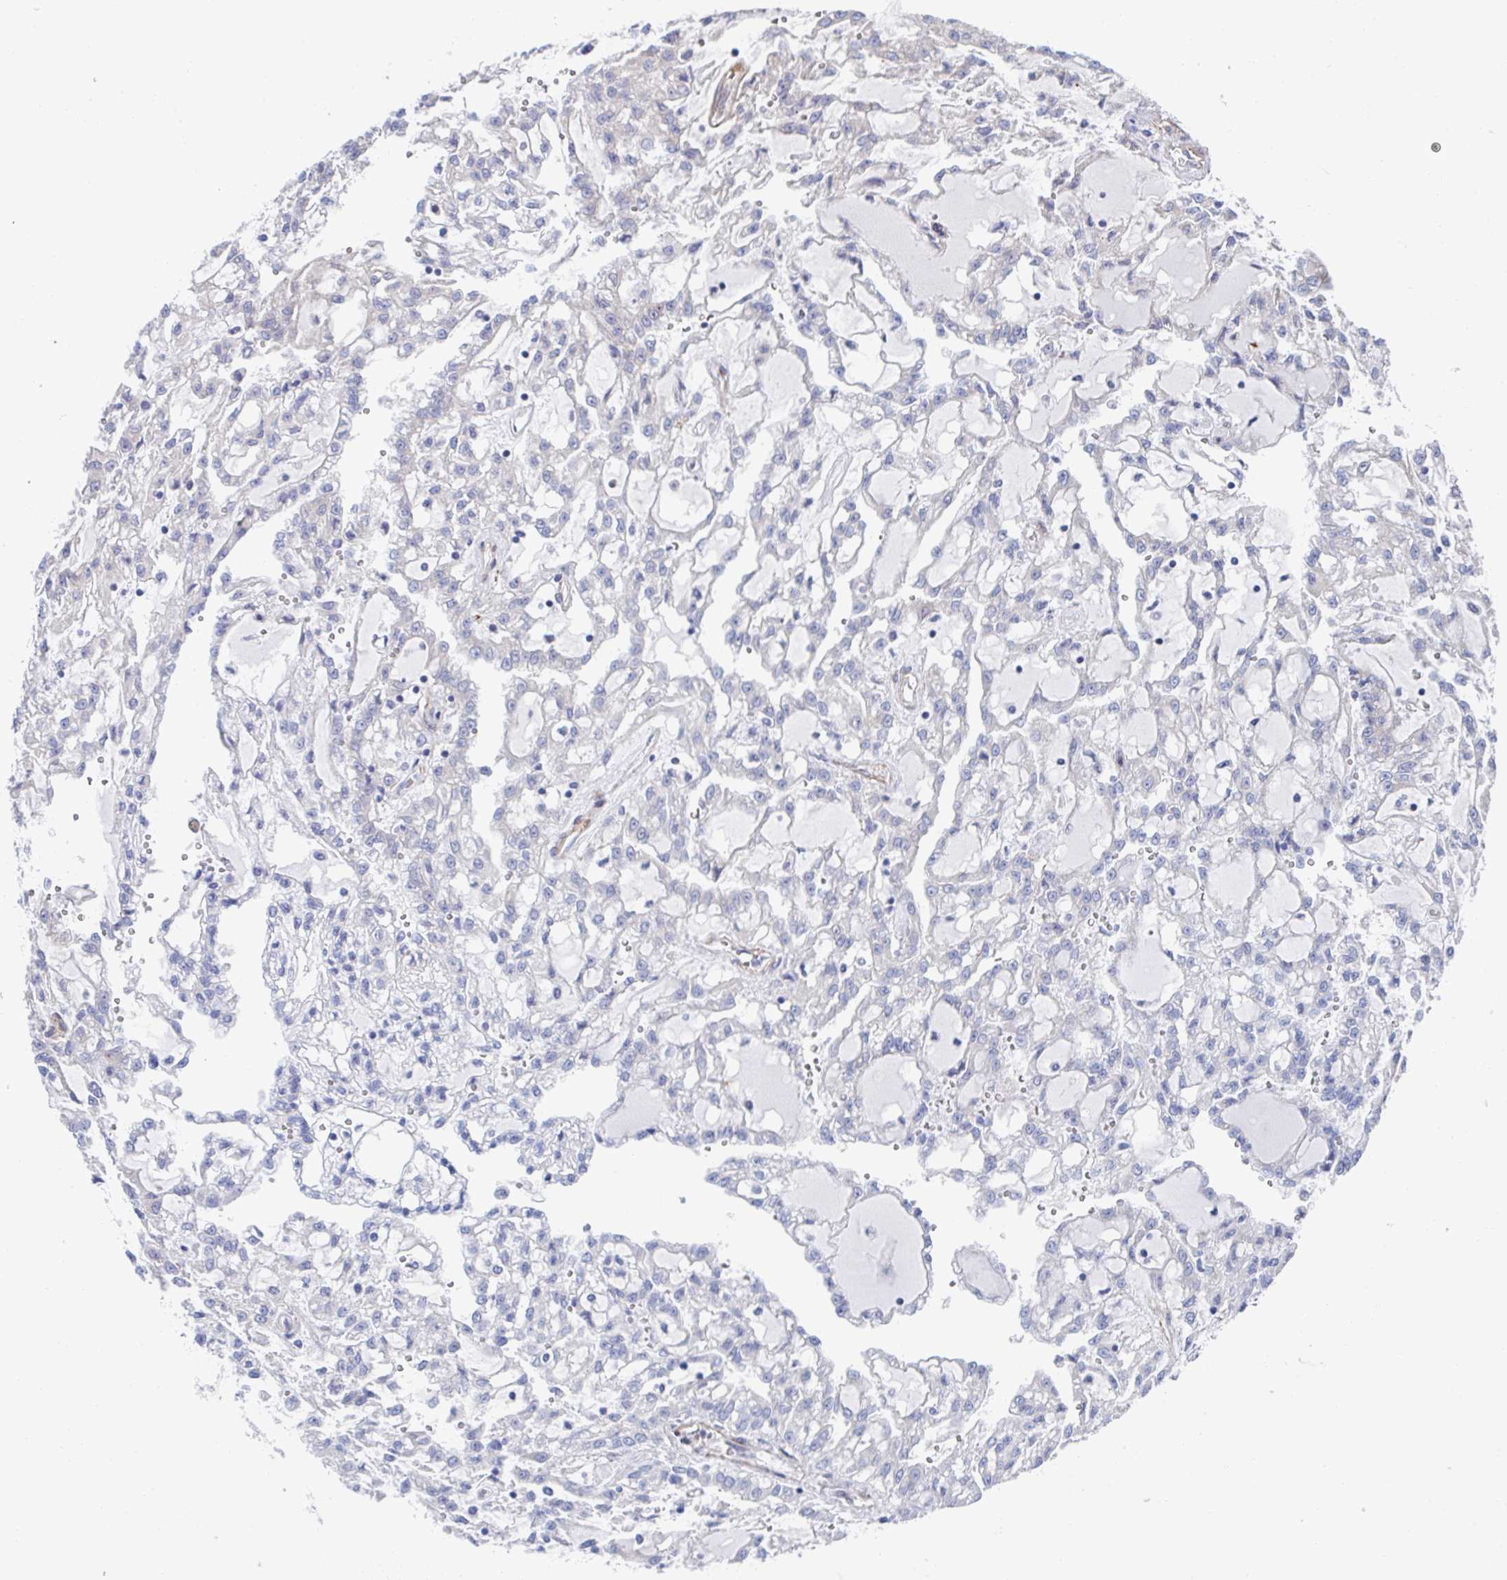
{"staining": {"intensity": "negative", "quantity": "none", "location": "none"}, "tissue": "renal cancer", "cell_type": "Tumor cells", "image_type": "cancer", "snomed": [{"axis": "morphology", "description": "Adenocarcinoma, NOS"}, {"axis": "topography", "description": "Kidney"}], "caption": "Tumor cells are negative for brown protein staining in adenocarcinoma (renal).", "gene": "KLC3", "patient": {"sex": "male", "age": 63}}